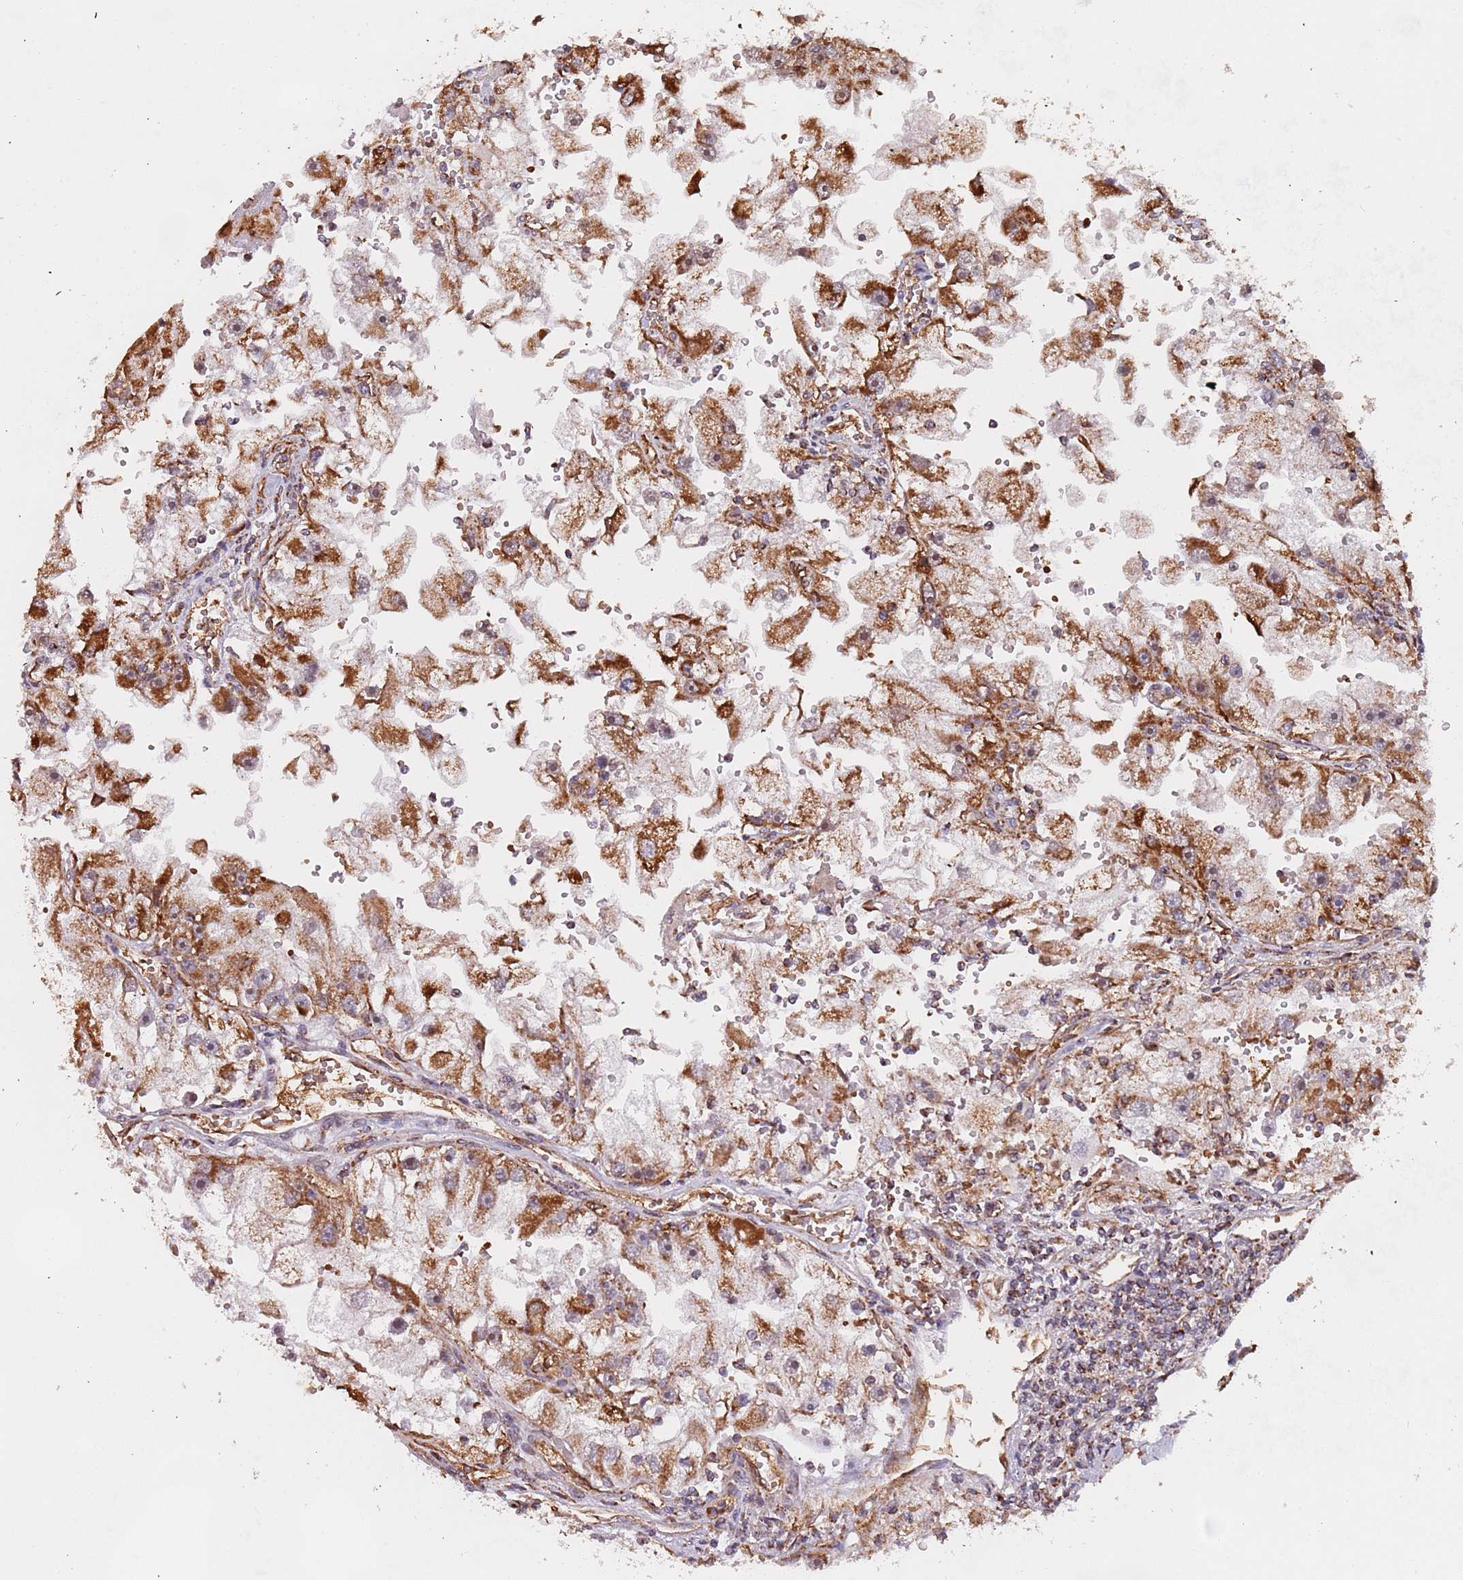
{"staining": {"intensity": "strong", "quantity": ">75%", "location": "cytoplasmic/membranous"}, "tissue": "renal cancer", "cell_type": "Tumor cells", "image_type": "cancer", "snomed": [{"axis": "morphology", "description": "Adenocarcinoma, NOS"}, {"axis": "topography", "description": "Kidney"}], "caption": "DAB (3,3'-diaminobenzidine) immunohistochemical staining of renal cancer exhibits strong cytoplasmic/membranous protein expression in about >75% of tumor cells.", "gene": "DCHS1", "patient": {"sex": "male", "age": 63}}